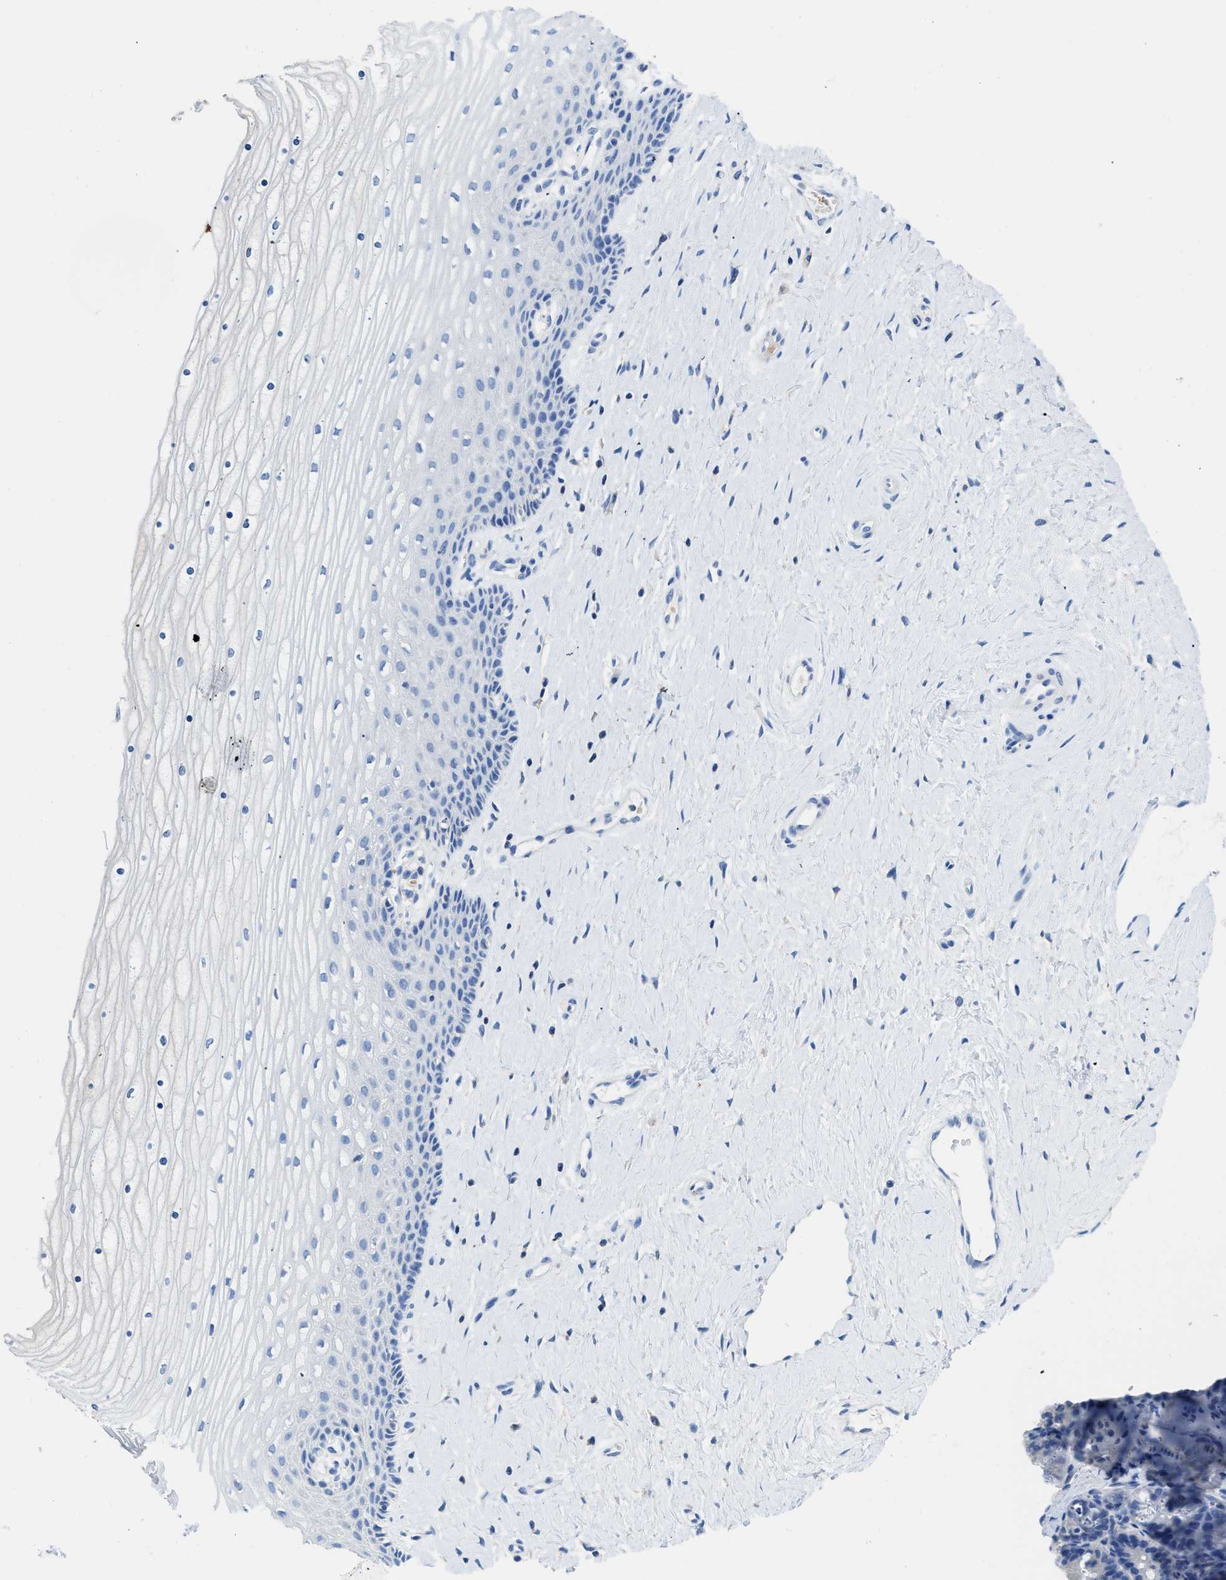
{"staining": {"intensity": "negative", "quantity": "none", "location": "none"}, "tissue": "cervix", "cell_type": "Squamous epithelial cells", "image_type": "normal", "snomed": [{"axis": "morphology", "description": "Normal tissue, NOS"}, {"axis": "topography", "description": "Cervix"}], "caption": "The micrograph demonstrates no staining of squamous epithelial cells in normal cervix.", "gene": "NEB", "patient": {"sex": "female", "age": 39}}